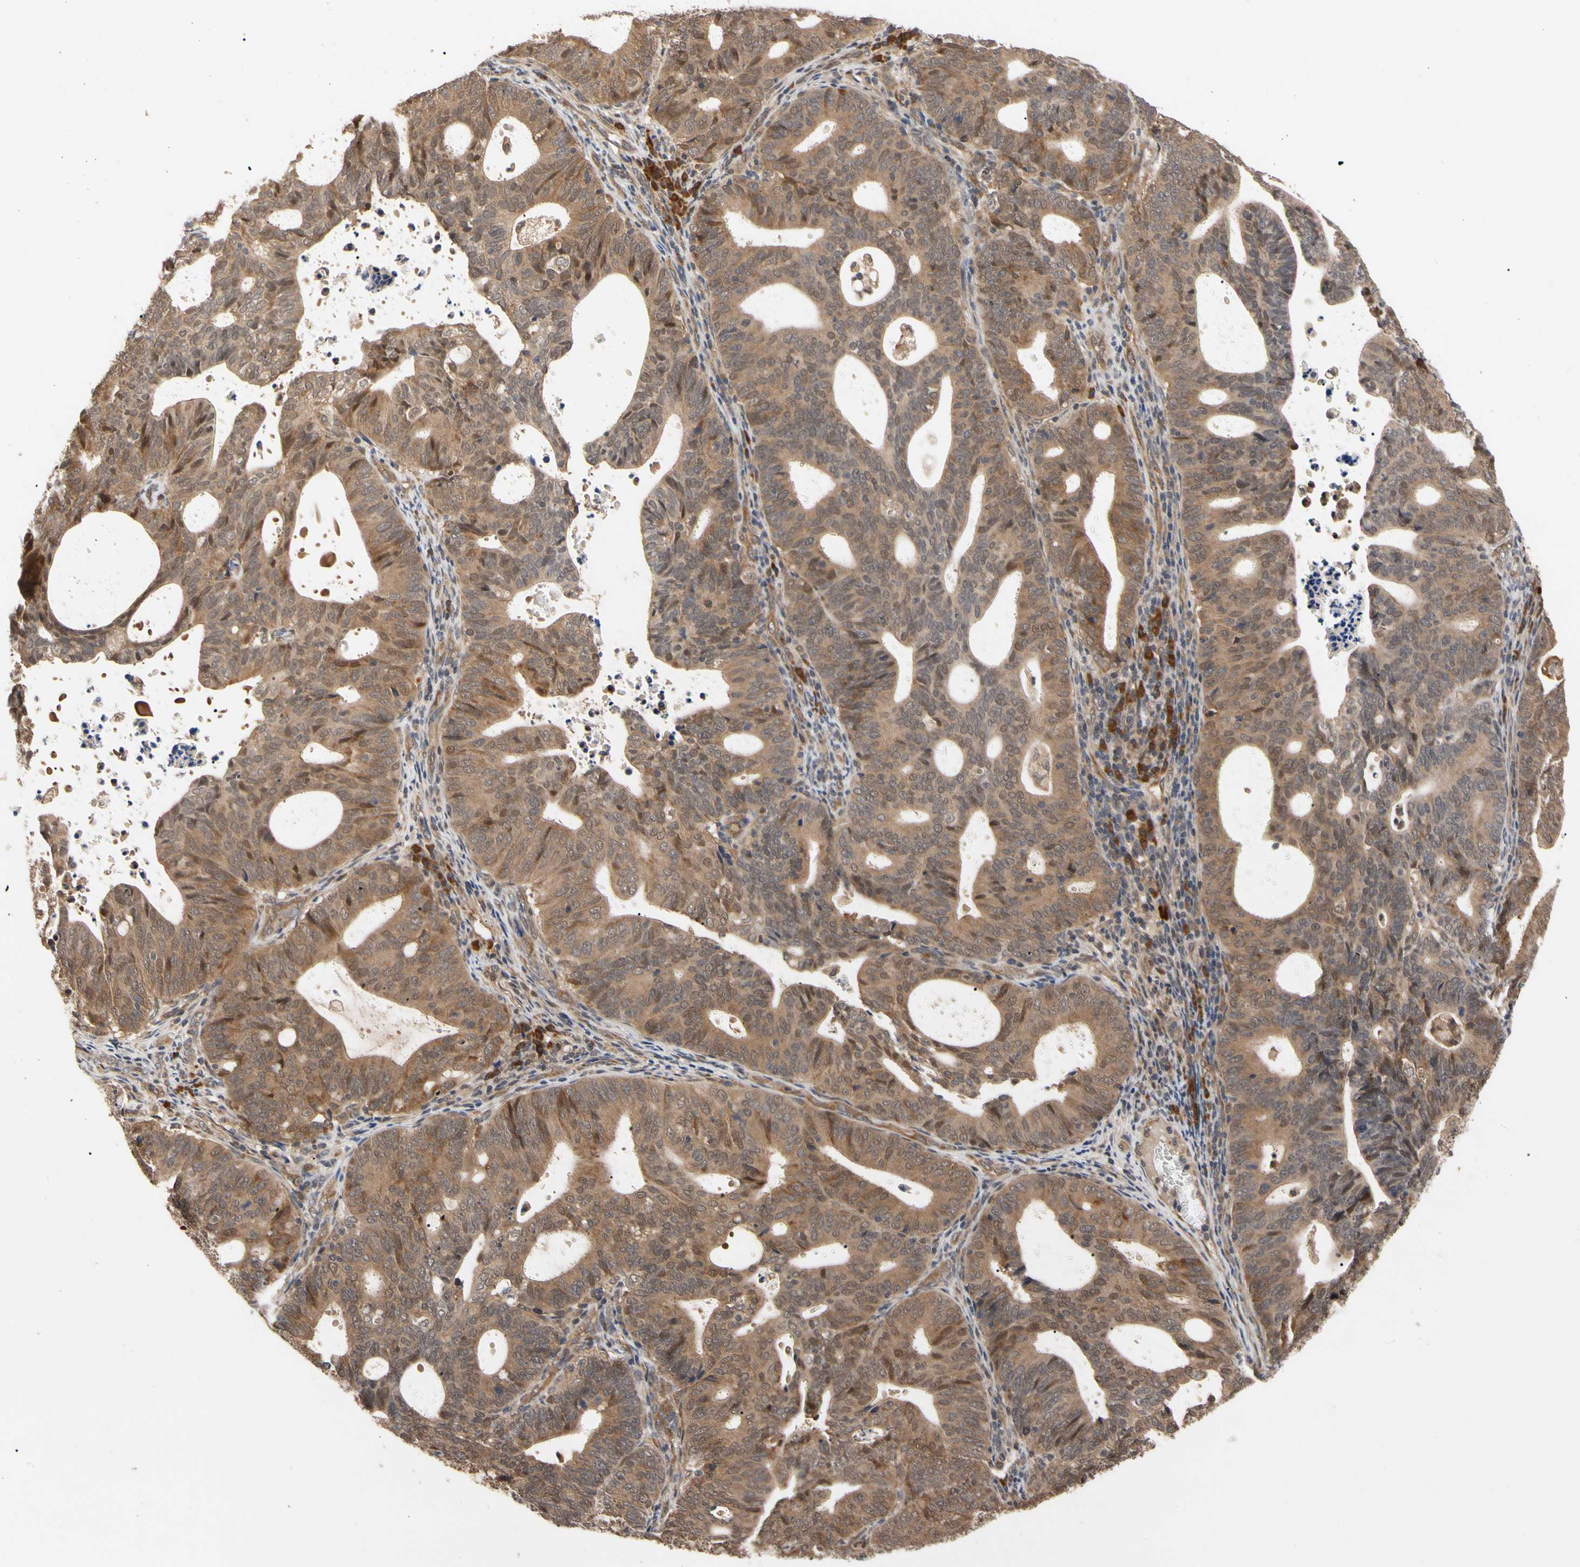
{"staining": {"intensity": "moderate", "quantity": ">75%", "location": "cytoplasmic/membranous"}, "tissue": "endometrial cancer", "cell_type": "Tumor cells", "image_type": "cancer", "snomed": [{"axis": "morphology", "description": "Adenocarcinoma, NOS"}, {"axis": "topography", "description": "Uterus"}], "caption": "The histopathology image reveals a brown stain indicating the presence of a protein in the cytoplasmic/membranous of tumor cells in adenocarcinoma (endometrial).", "gene": "CYTIP", "patient": {"sex": "female", "age": 83}}